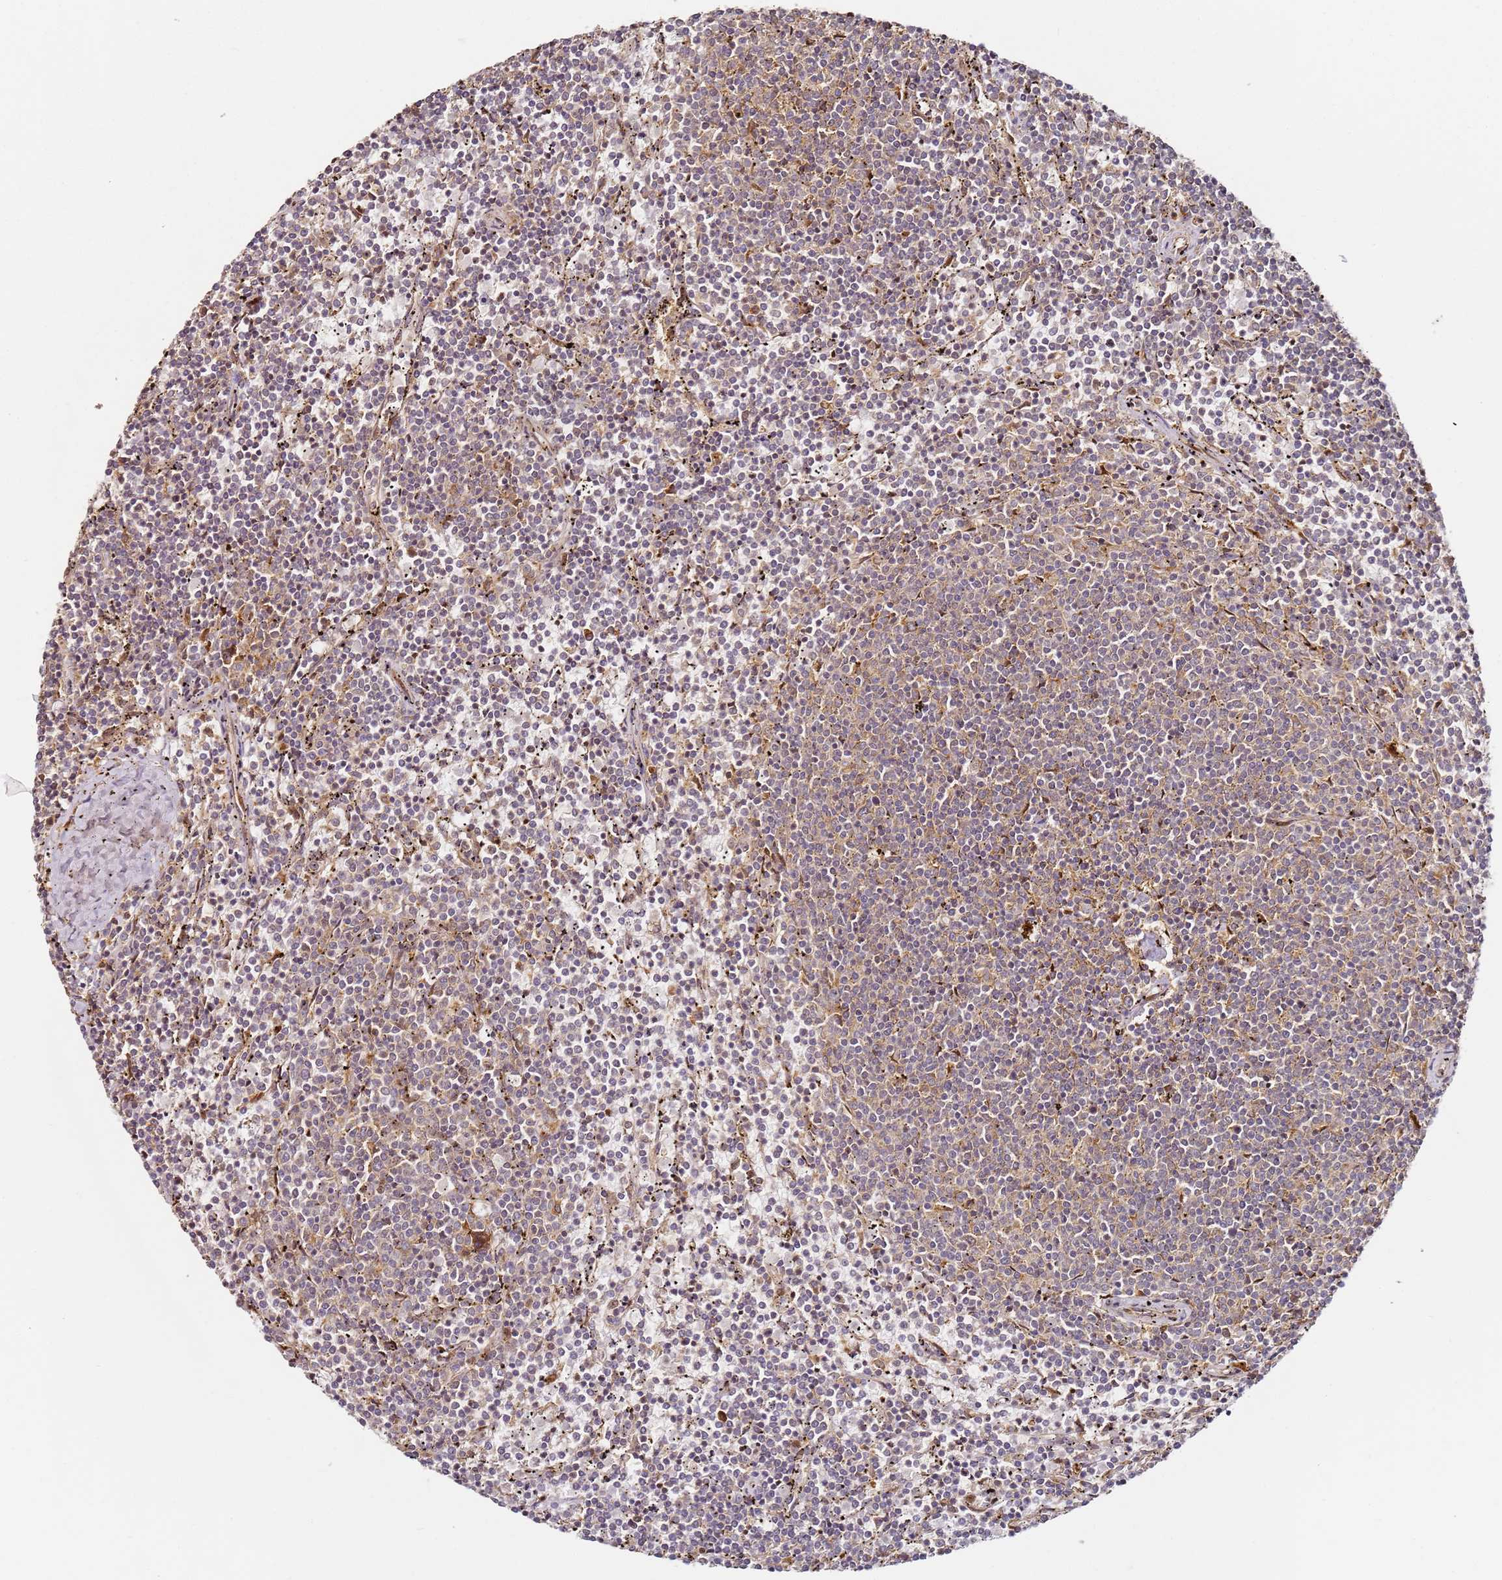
{"staining": {"intensity": "weak", "quantity": "<25%", "location": "cytoplasmic/membranous"}, "tissue": "lymphoma", "cell_type": "Tumor cells", "image_type": "cancer", "snomed": [{"axis": "morphology", "description": "Malignant lymphoma, non-Hodgkin's type, Low grade"}, {"axis": "topography", "description": "Spleen"}], "caption": "This is an immunohistochemistry photomicrograph of human low-grade malignant lymphoma, non-Hodgkin's type. There is no expression in tumor cells.", "gene": "RPS3A", "patient": {"sex": "female", "age": 50}}